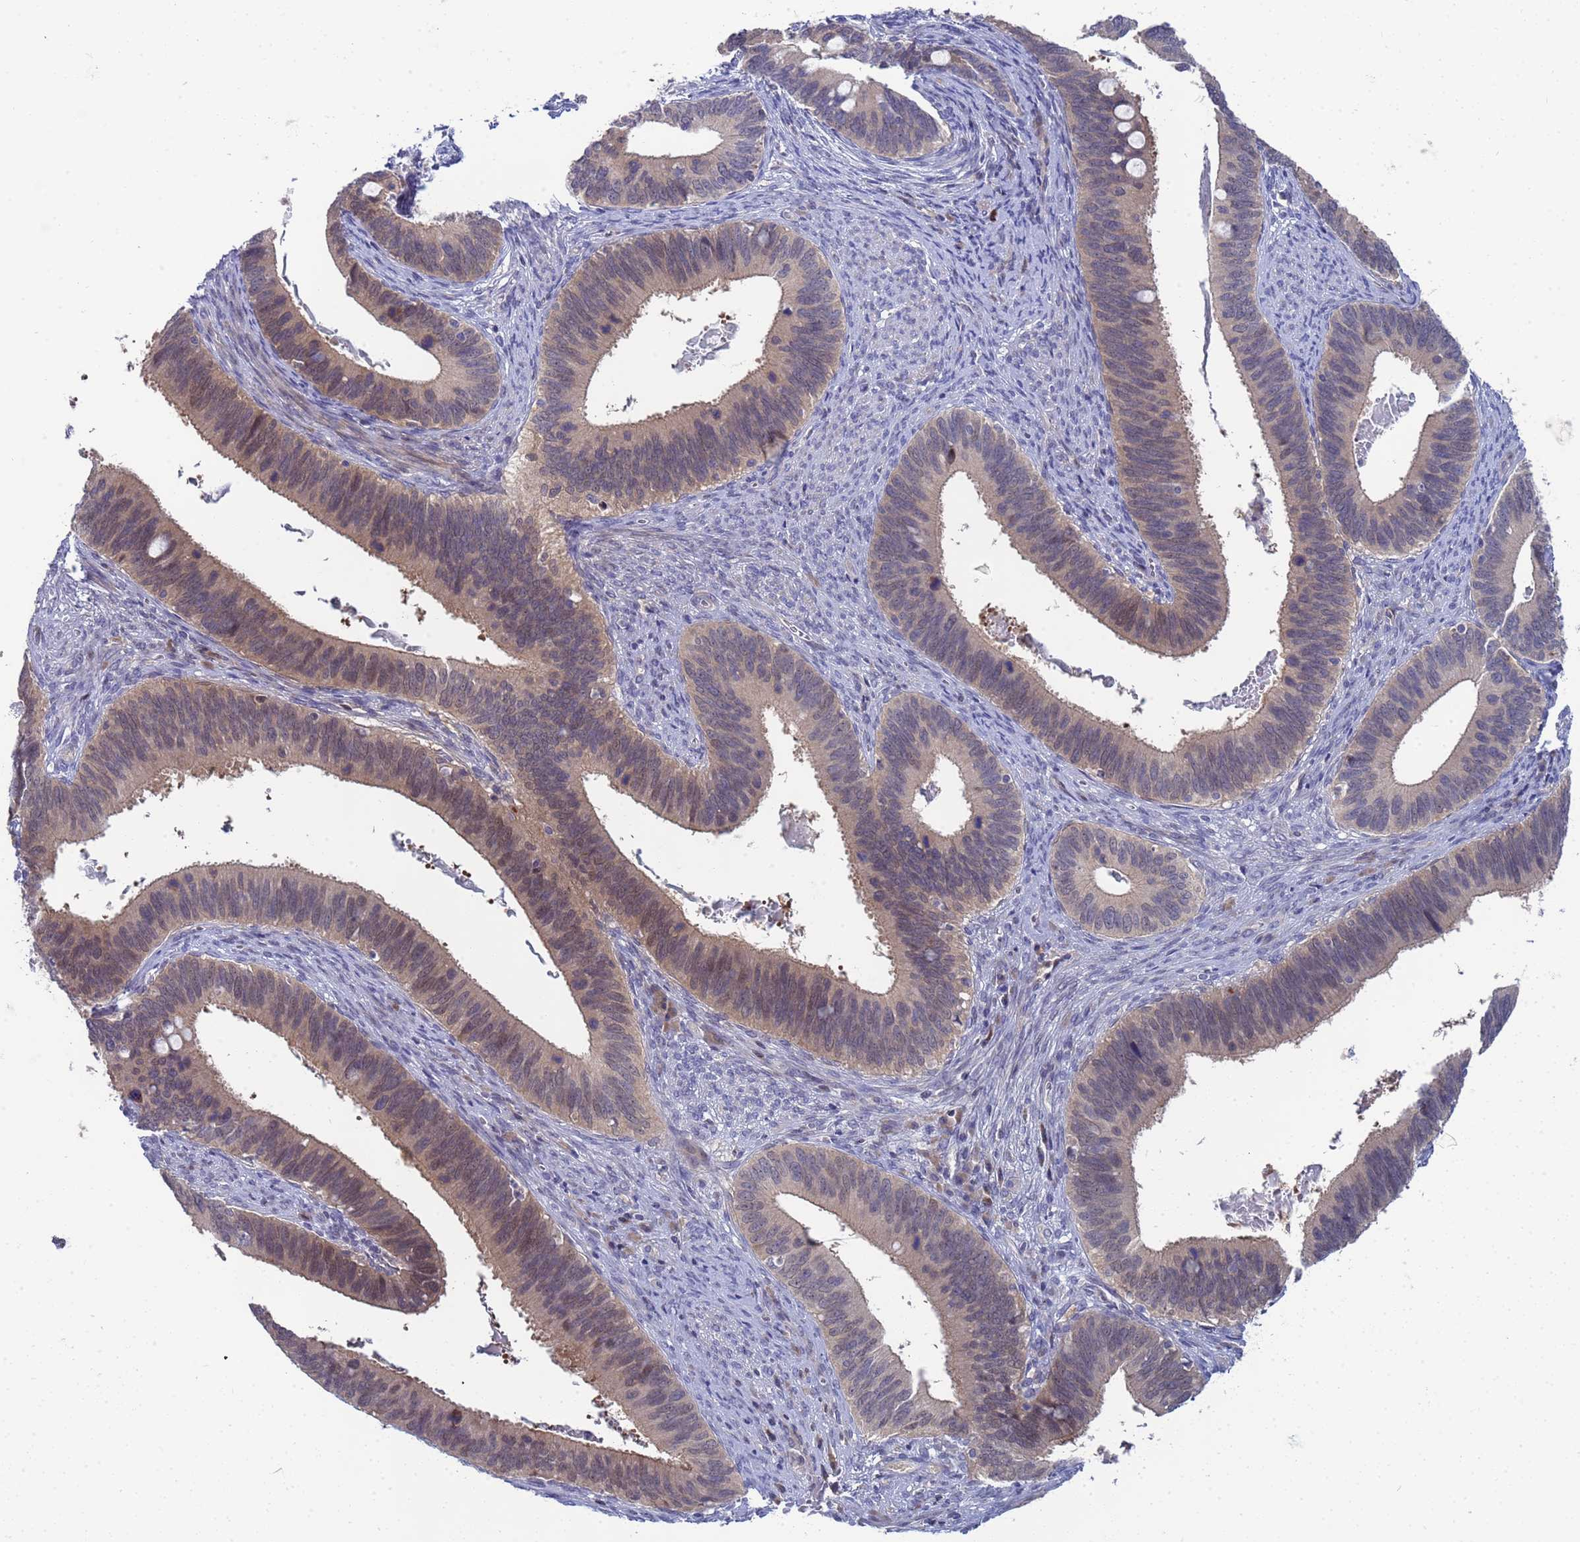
{"staining": {"intensity": "weak", "quantity": "25%-75%", "location": "cytoplasmic/membranous"}, "tissue": "cervical cancer", "cell_type": "Tumor cells", "image_type": "cancer", "snomed": [{"axis": "morphology", "description": "Adenocarcinoma, NOS"}, {"axis": "topography", "description": "Cervix"}], "caption": "Weak cytoplasmic/membranous protein expression is identified in about 25%-75% of tumor cells in cervical adenocarcinoma.", "gene": "ENOSF1", "patient": {"sex": "female", "age": 42}}